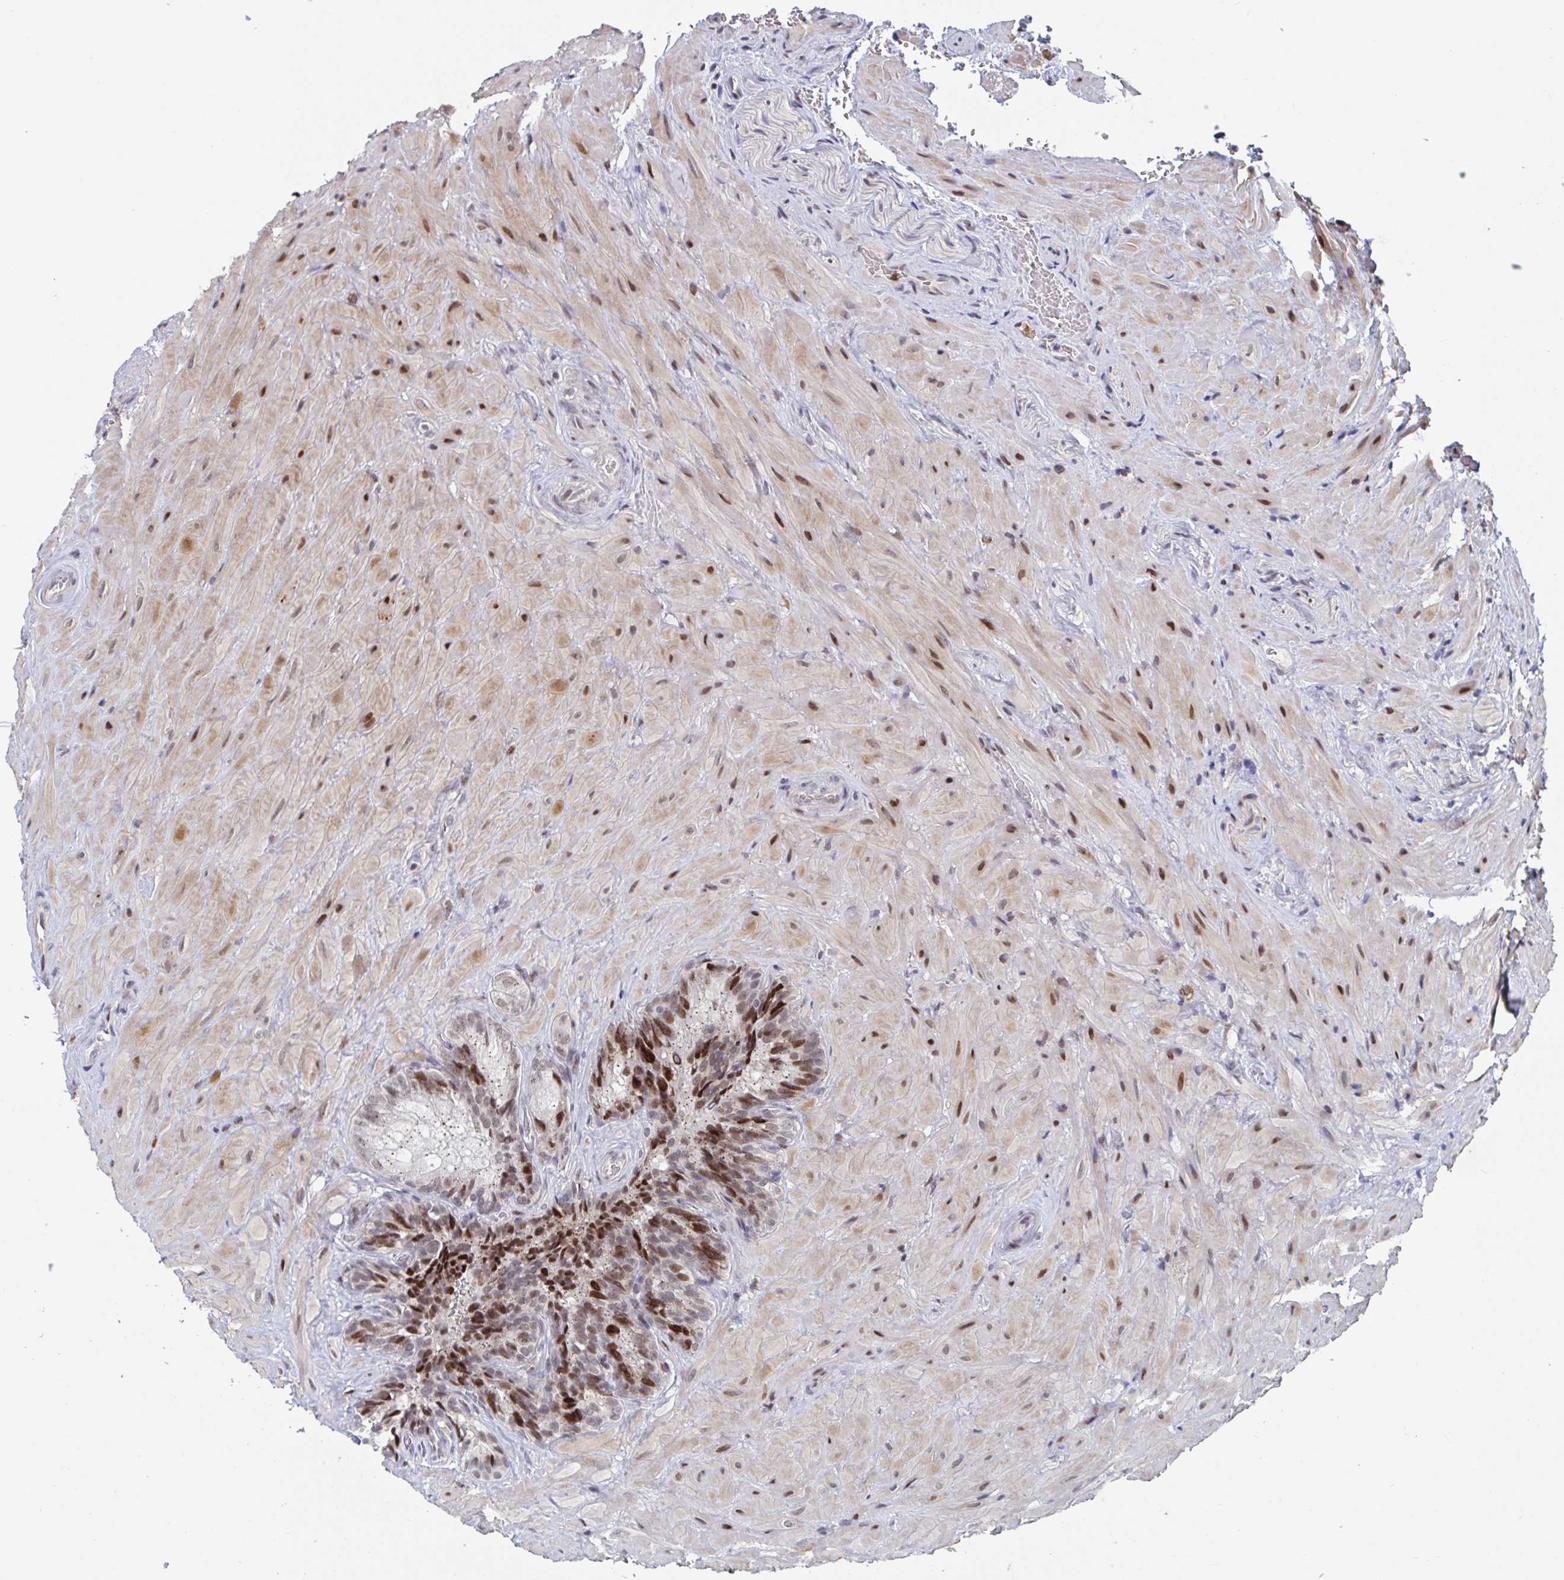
{"staining": {"intensity": "moderate", "quantity": "25%-75%", "location": "nuclear"}, "tissue": "seminal vesicle", "cell_type": "Glandular cells", "image_type": "normal", "snomed": [{"axis": "morphology", "description": "Normal tissue, NOS"}, {"axis": "topography", "description": "Seminal veicle"}], "caption": "Immunohistochemistry (IHC) of unremarkable seminal vesicle reveals medium levels of moderate nuclear expression in approximately 25%-75% of glandular cells.", "gene": "RNF212", "patient": {"sex": "male", "age": 47}}